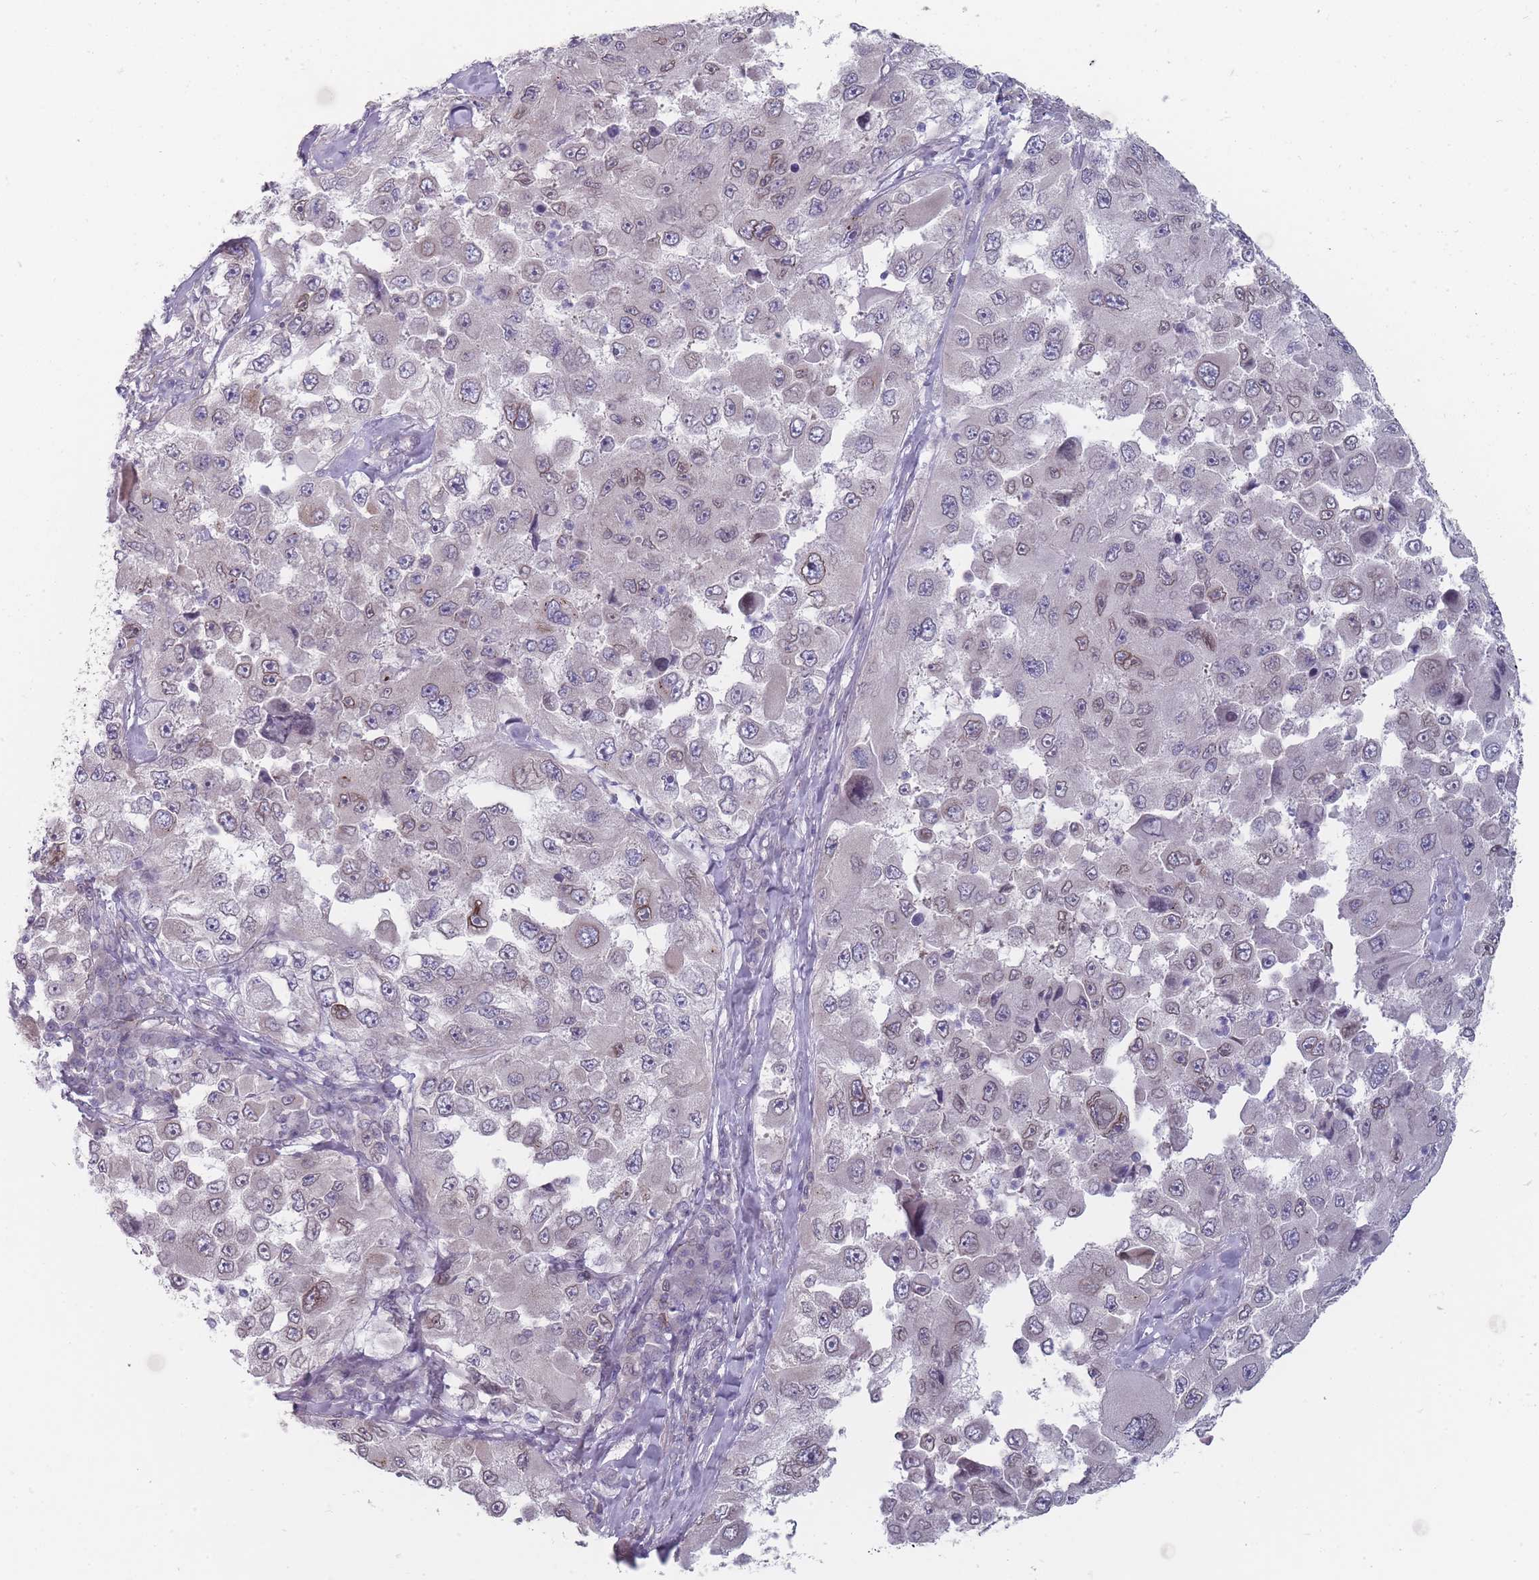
{"staining": {"intensity": "moderate", "quantity": "<25%", "location": "cytoplasmic/membranous,nuclear"}, "tissue": "melanoma", "cell_type": "Tumor cells", "image_type": "cancer", "snomed": [{"axis": "morphology", "description": "Malignant melanoma, Metastatic site"}, {"axis": "topography", "description": "Lymph node"}], "caption": "Brown immunohistochemical staining in human malignant melanoma (metastatic site) displays moderate cytoplasmic/membranous and nuclear positivity in approximately <25% of tumor cells.", "gene": "PCDH12", "patient": {"sex": "male", "age": 62}}